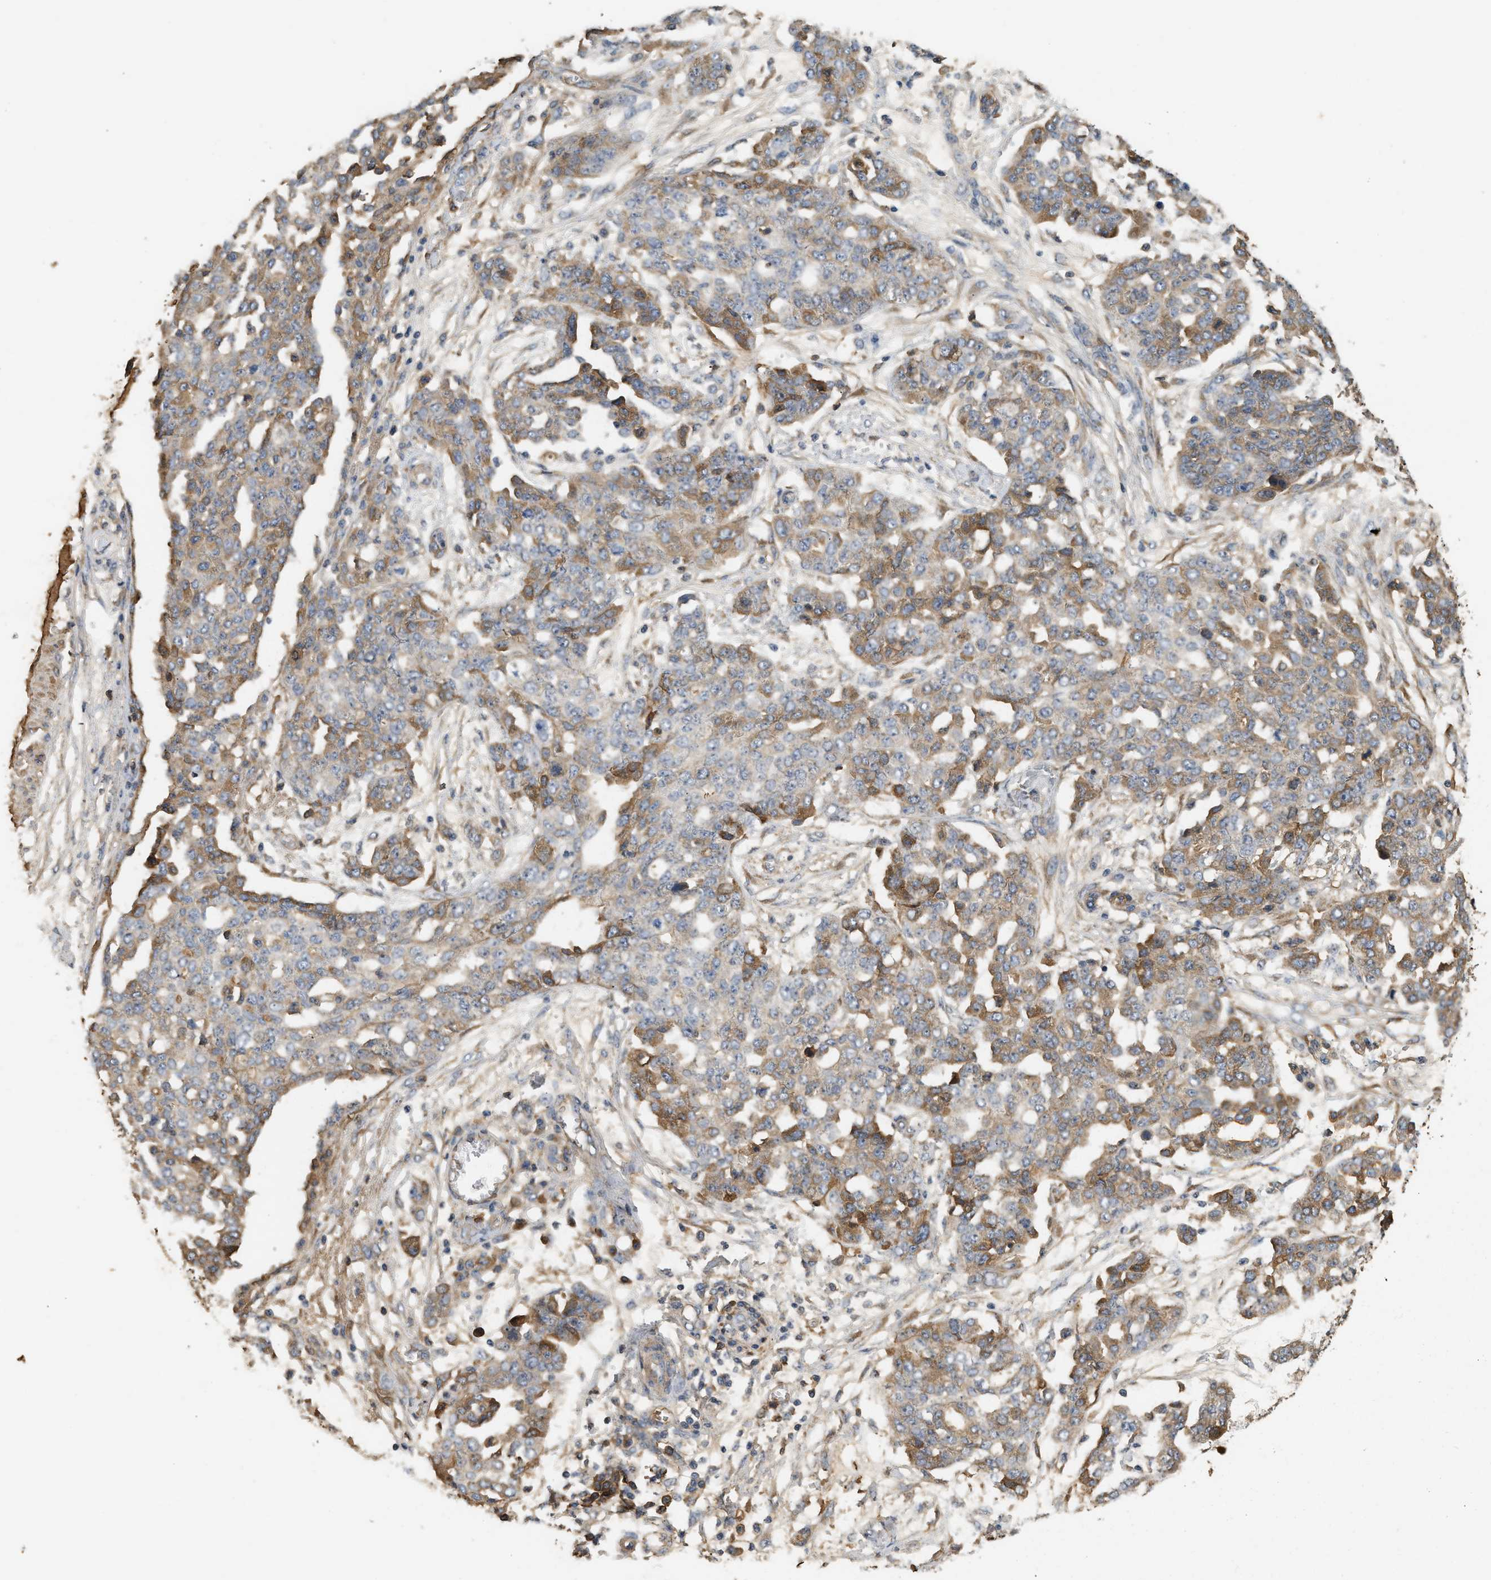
{"staining": {"intensity": "moderate", "quantity": "25%-75%", "location": "cytoplasmic/membranous"}, "tissue": "ovarian cancer", "cell_type": "Tumor cells", "image_type": "cancer", "snomed": [{"axis": "morphology", "description": "Cystadenocarcinoma, serous, NOS"}, {"axis": "topography", "description": "Soft tissue"}, {"axis": "topography", "description": "Ovary"}], "caption": "IHC staining of serous cystadenocarcinoma (ovarian), which reveals medium levels of moderate cytoplasmic/membranous positivity in approximately 25%-75% of tumor cells indicating moderate cytoplasmic/membranous protein staining. The staining was performed using DAB (3,3'-diaminobenzidine) (brown) for protein detection and nuclei were counterstained in hematoxylin (blue).", "gene": "F8", "patient": {"sex": "female", "age": 57}}